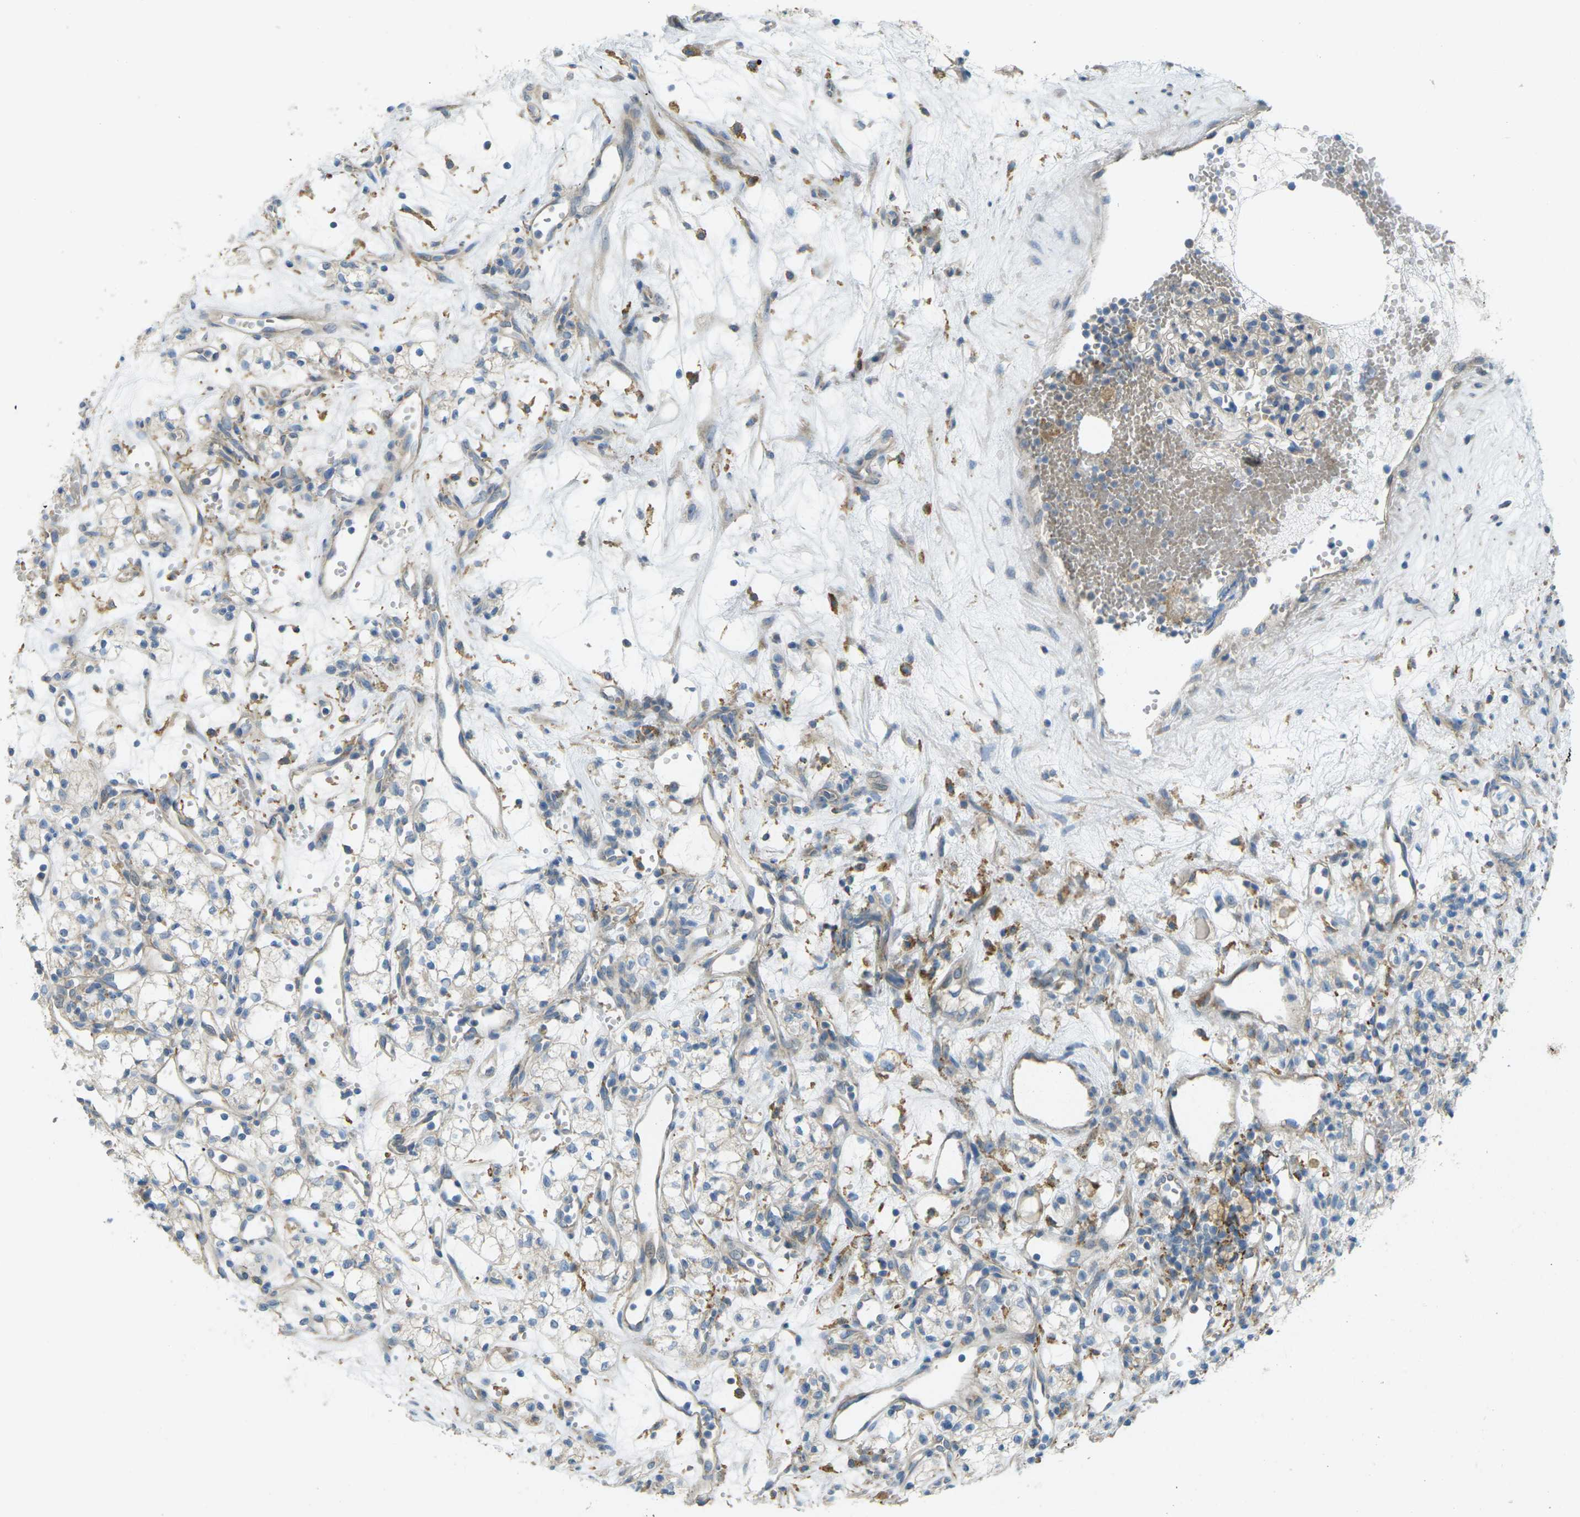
{"staining": {"intensity": "weak", "quantity": "<25%", "location": "cytoplasmic/membranous"}, "tissue": "renal cancer", "cell_type": "Tumor cells", "image_type": "cancer", "snomed": [{"axis": "morphology", "description": "Adenocarcinoma, NOS"}, {"axis": "topography", "description": "Kidney"}], "caption": "Micrograph shows no protein expression in tumor cells of adenocarcinoma (renal) tissue.", "gene": "MYLK4", "patient": {"sex": "male", "age": 59}}